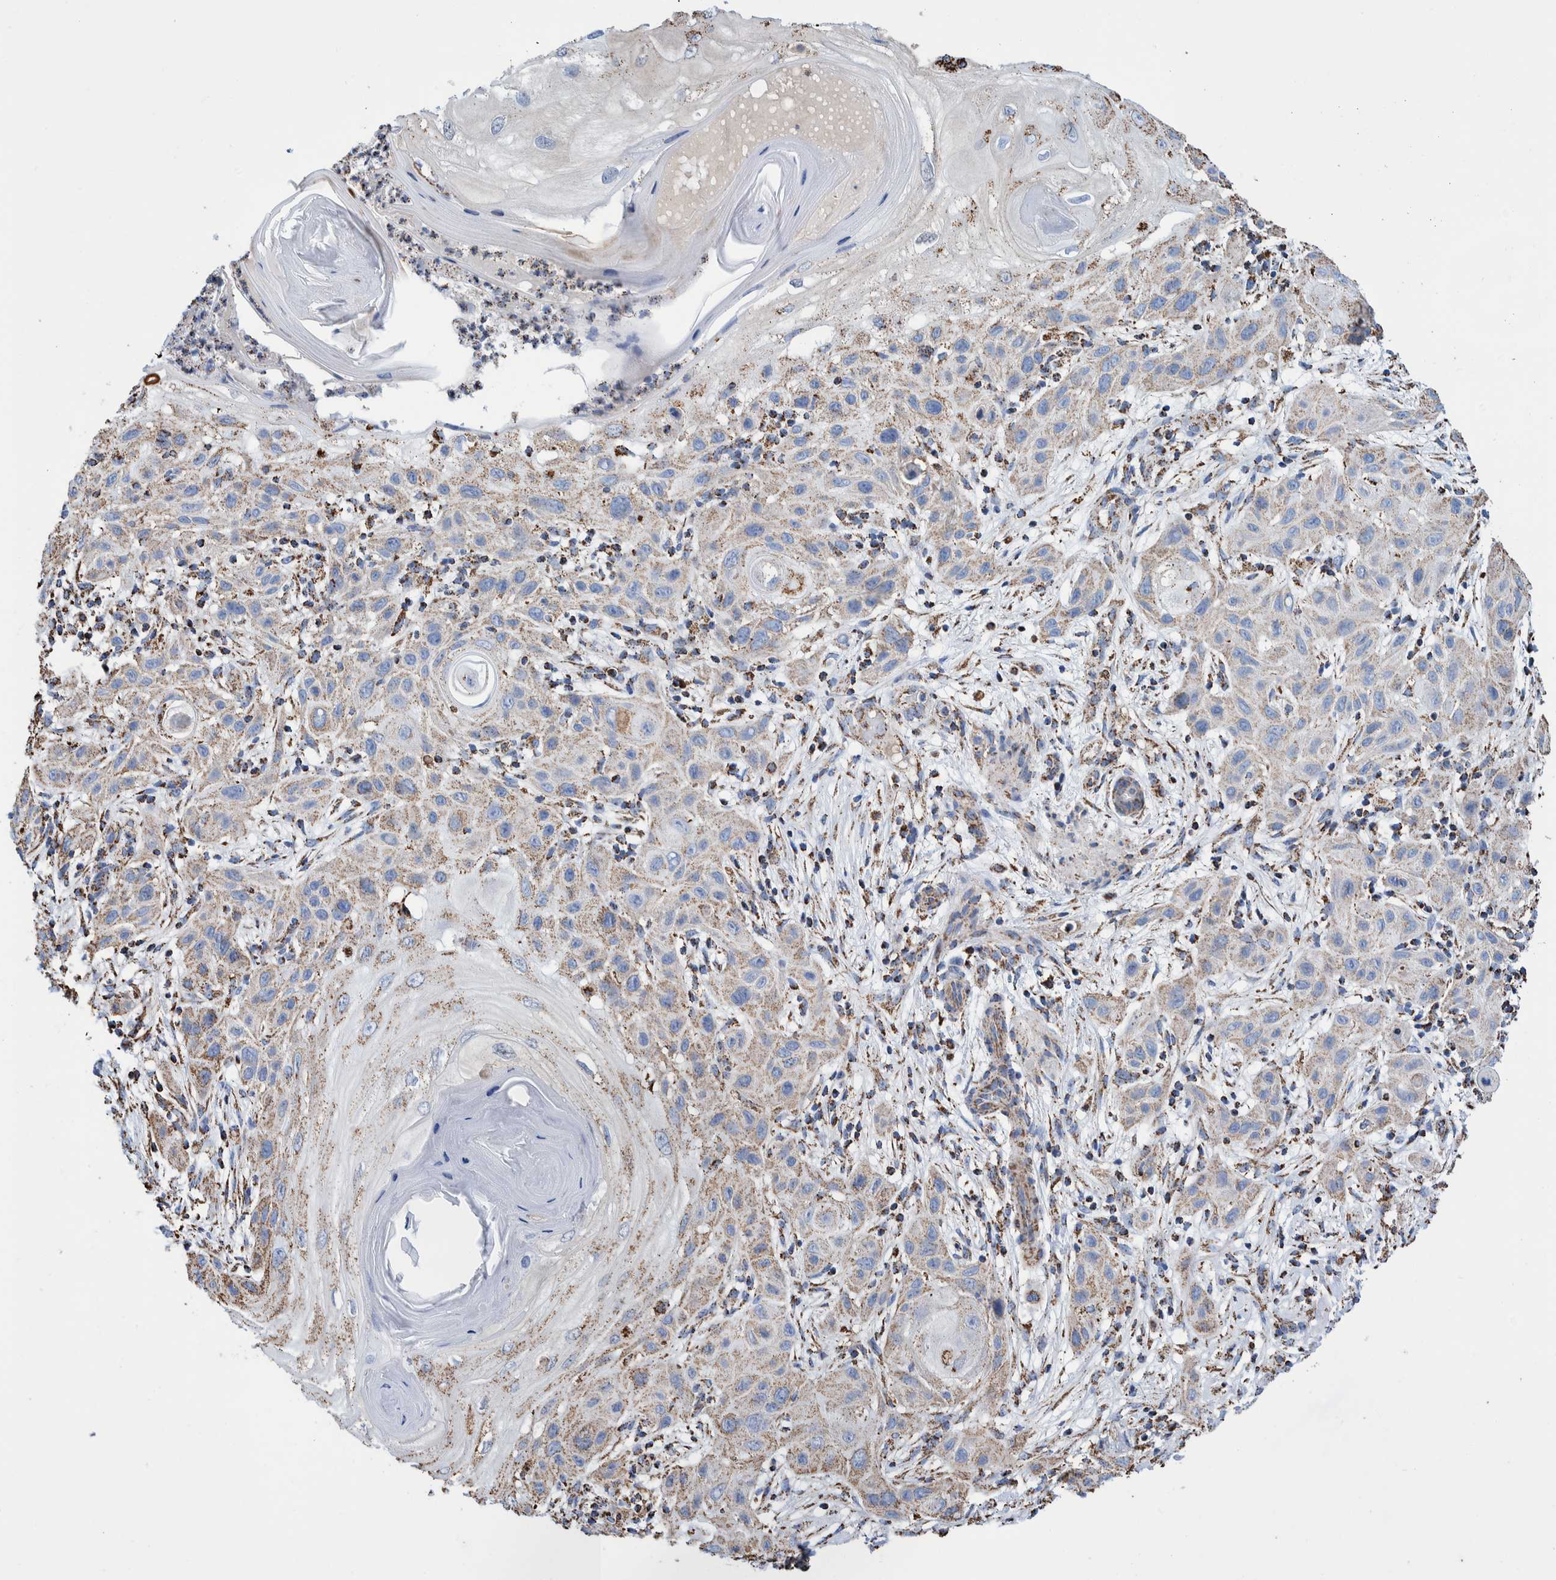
{"staining": {"intensity": "moderate", "quantity": "<25%", "location": "cytoplasmic/membranous"}, "tissue": "skin cancer", "cell_type": "Tumor cells", "image_type": "cancer", "snomed": [{"axis": "morphology", "description": "Squamous cell carcinoma, NOS"}, {"axis": "topography", "description": "Skin"}], "caption": "Protein analysis of skin squamous cell carcinoma tissue displays moderate cytoplasmic/membranous expression in approximately <25% of tumor cells.", "gene": "VPS26C", "patient": {"sex": "female", "age": 96}}